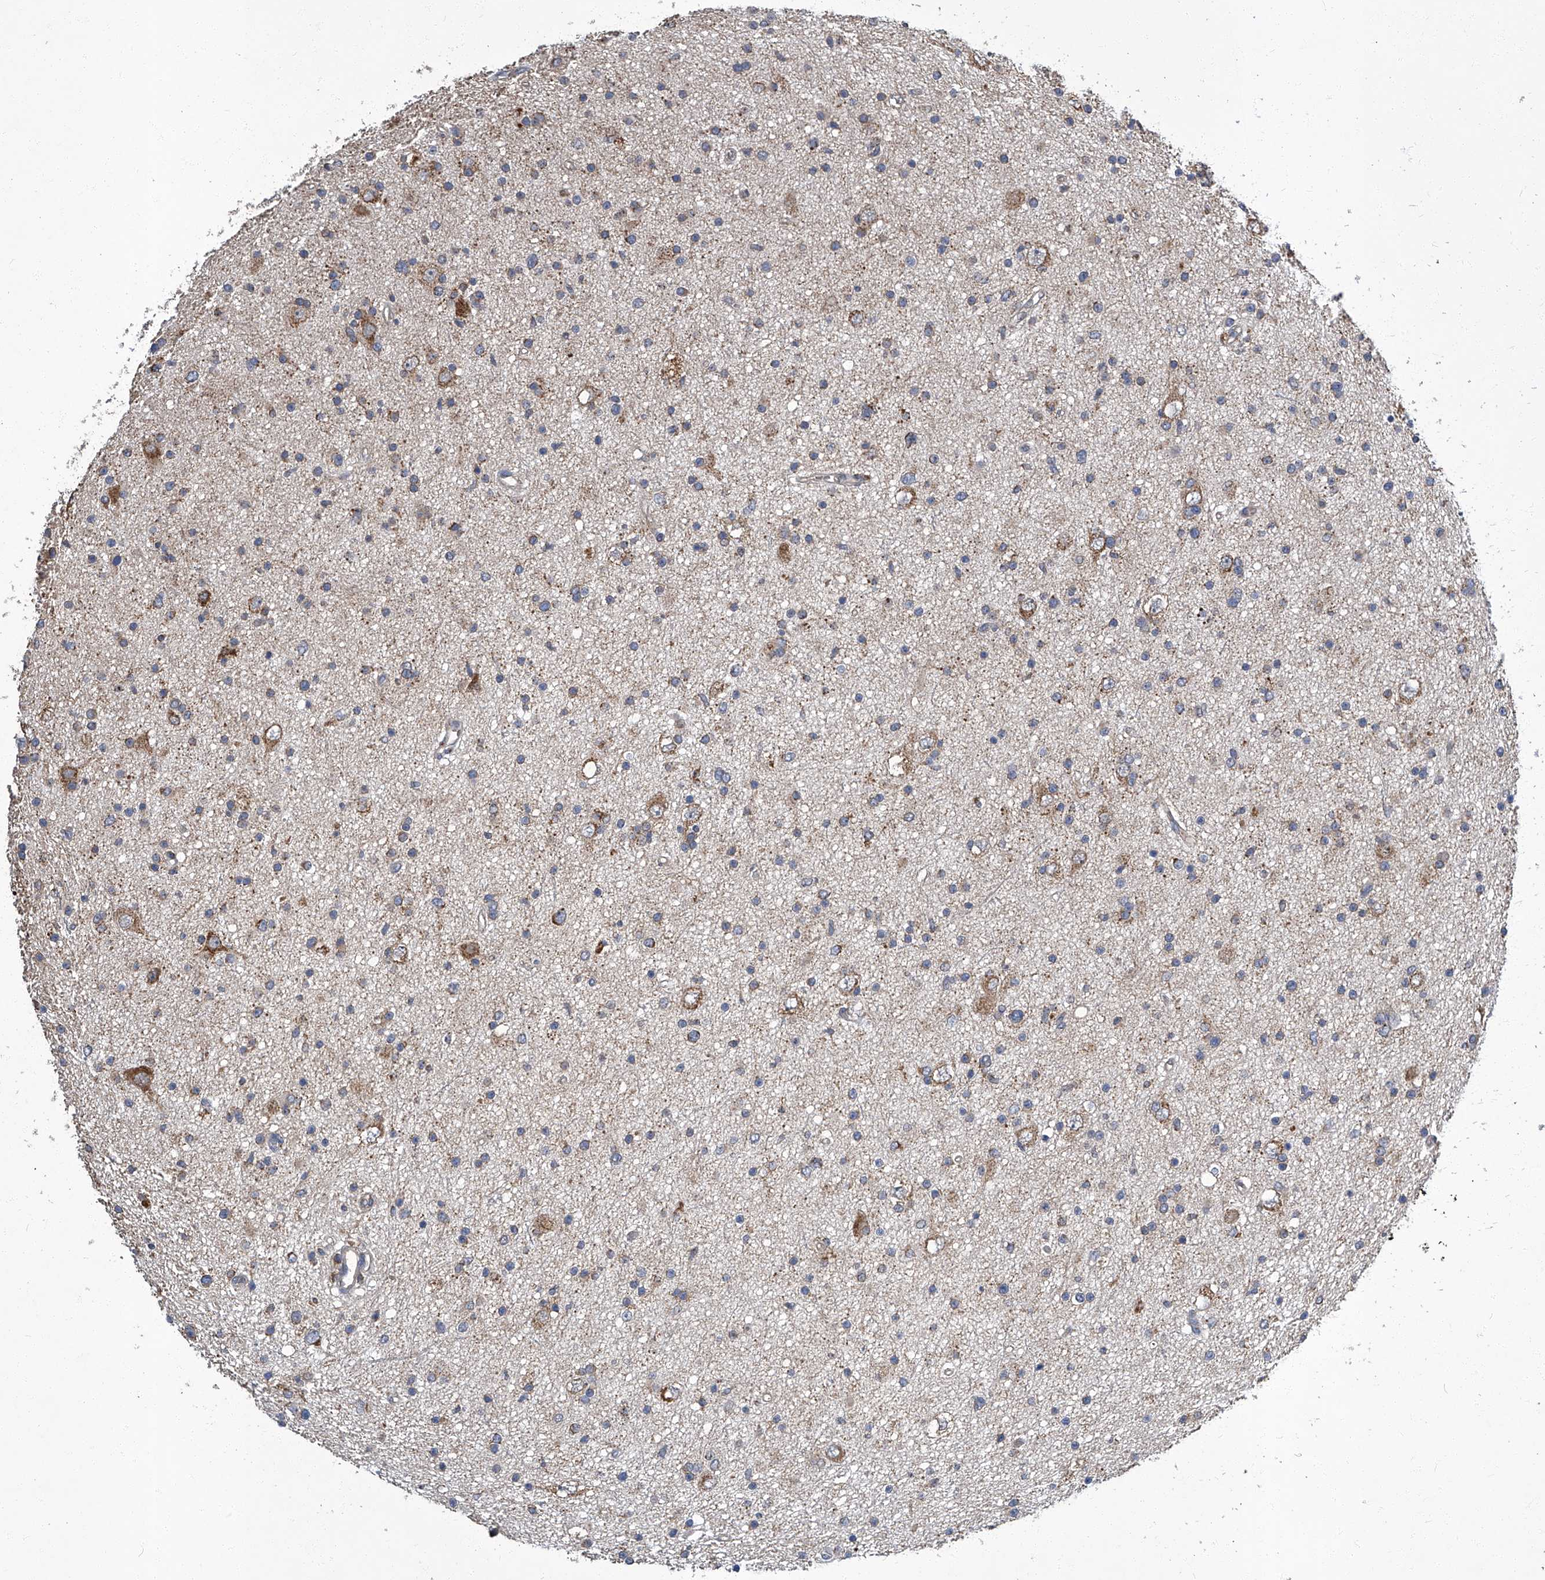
{"staining": {"intensity": "moderate", "quantity": "25%-75%", "location": "cytoplasmic/membranous"}, "tissue": "glioma", "cell_type": "Tumor cells", "image_type": "cancer", "snomed": [{"axis": "morphology", "description": "Glioma, malignant, Low grade"}, {"axis": "topography", "description": "Cerebral cortex"}], "caption": "Brown immunohistochemical staining in malignant glioma (low-grade) exhibits moderate cytoplasmic/membranous staining in about 25%-75% of tumor cells.", "gene": "TNFRSF13B", "patient": {"sex": "female", "age": 39}}